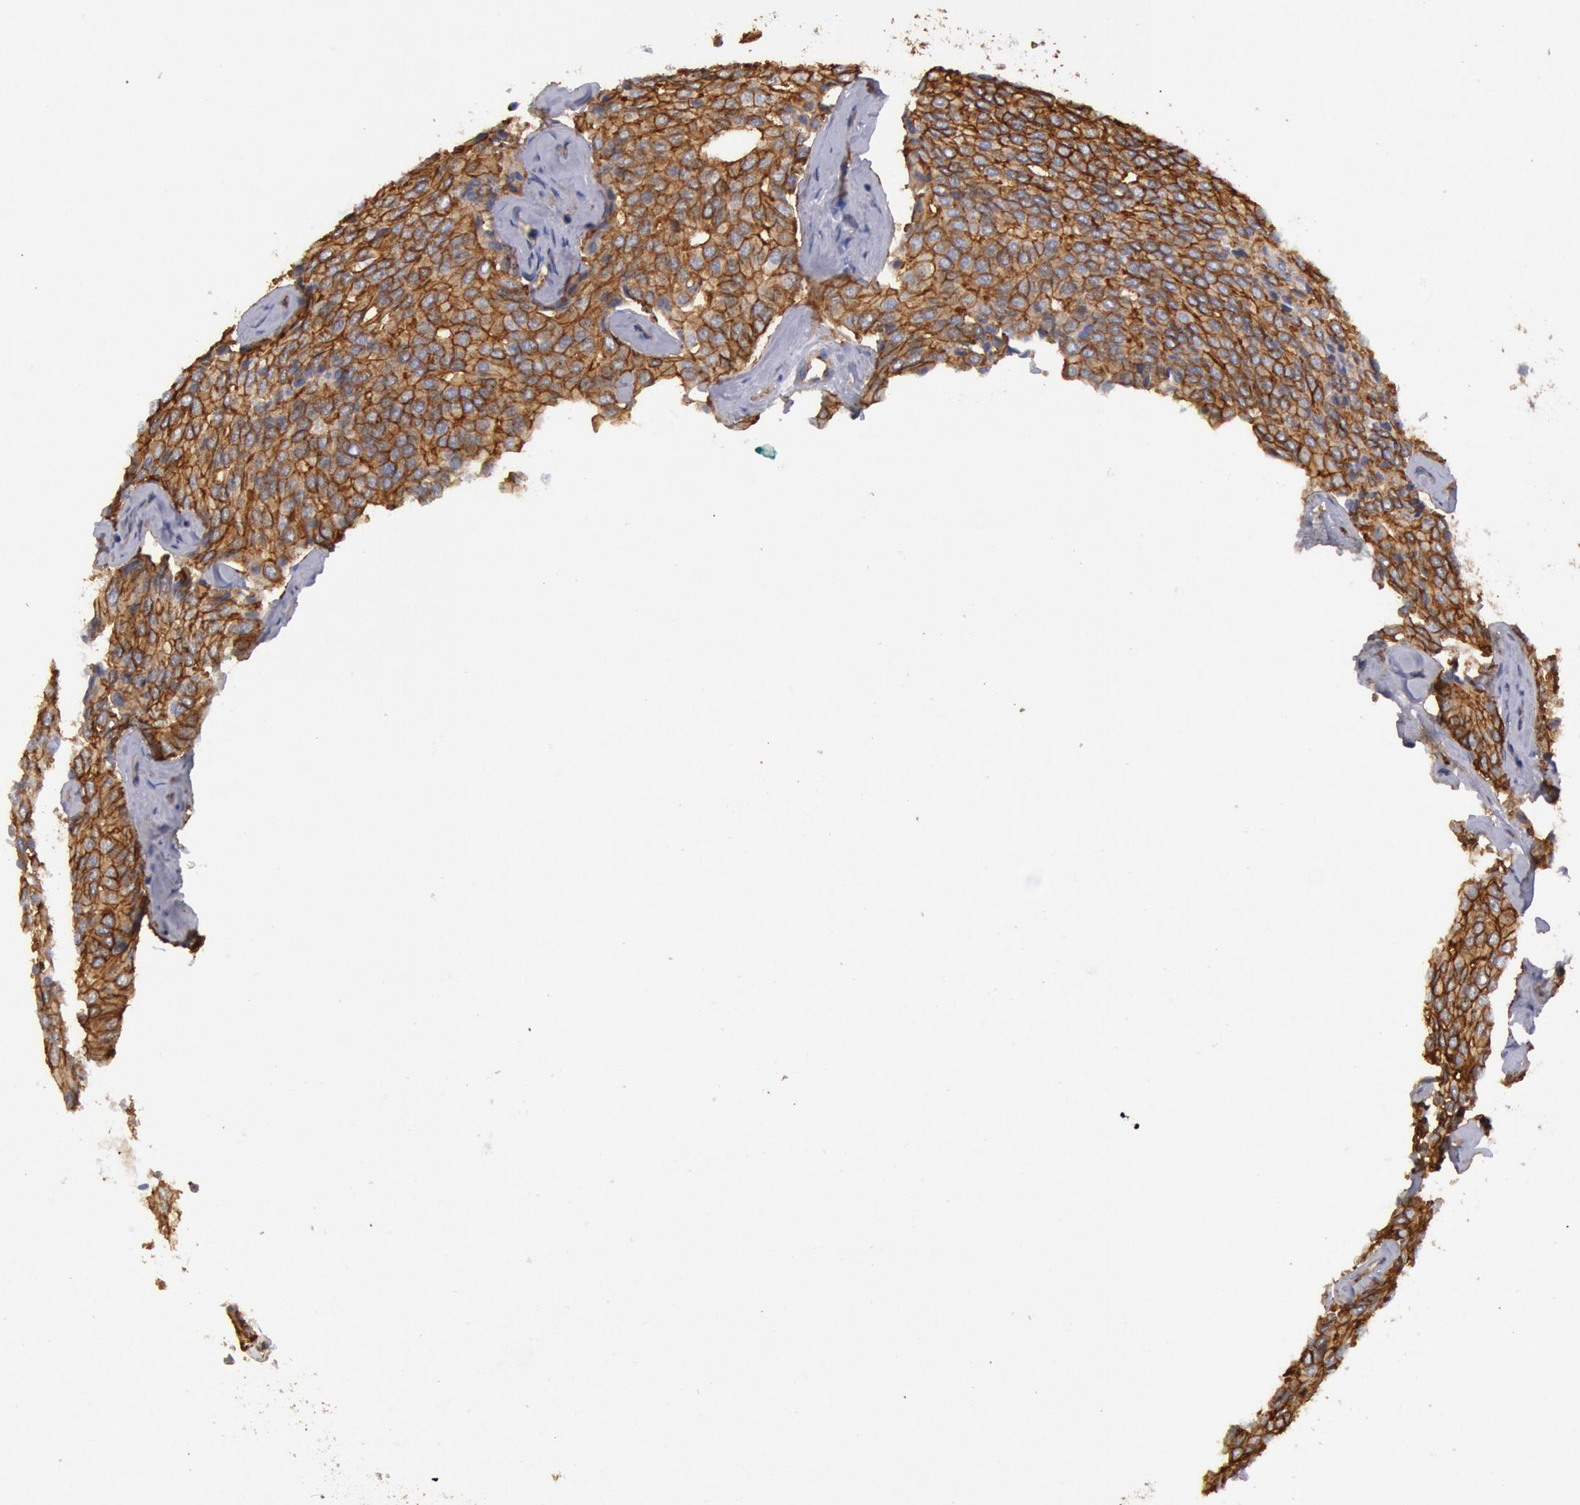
{"staining": {"intensity": "moderate", "quantity": ">75%", "location": "cytoplasmic/membranous"}, "tissue": "prostate cancer", "cell_type": "Tumor cells", "image_type": "cancer", "snomed": [{"axis": "morphology", "description": "Adenocarcinoma, High grade"}, {"axis": "topography", "description": "Prostate"}], "caption": "Brown immunohistochemical staining in prostate cancer (high-grade adenocarcinoma) shows moderate cytoplasmic/membranous positivity in about >75% of tumor cells.", "gene": "SNAP23", "patient": {"sex": "male", "age": 64}}